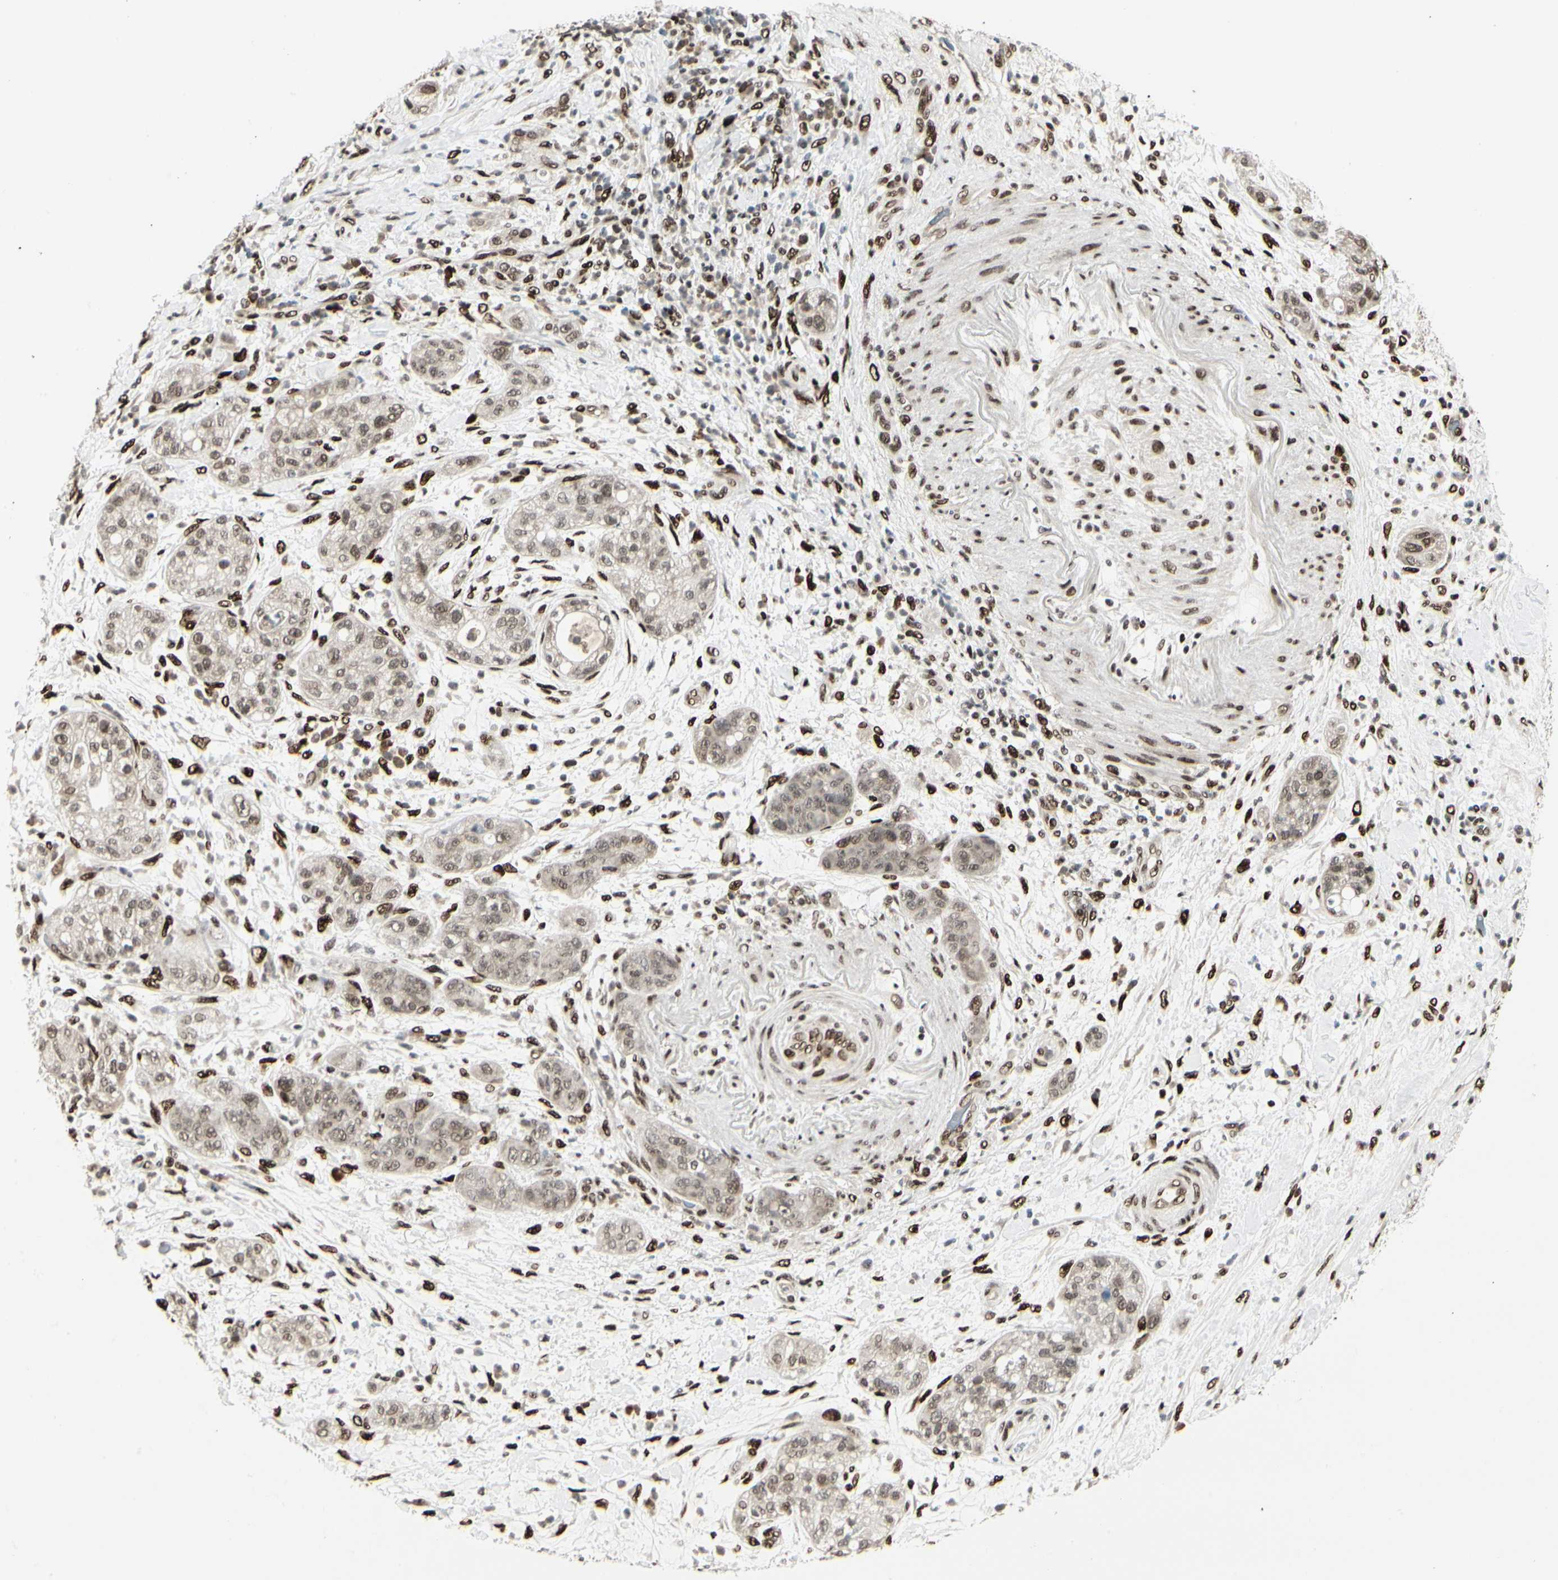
{"staining": {"intensity": "weak", "quantity": ">75%", "location": "nuclear"}, "tissue": "pancreatic cancer", "cell_type": "Tumor cells", "image_type": "cancer", "snomed": [{"axis": "morphology", "description": "Adenocarcinoma, NOS"}, {"axis": "topography", "description": "Pancreas"}], "caption": "A low amount of weak nuclear staining is identified in about >75% of tumor cells in pancreatic cancer tissue.", "gene": "FOXJ2", "patient": {"sex": "female", "age": 78}}